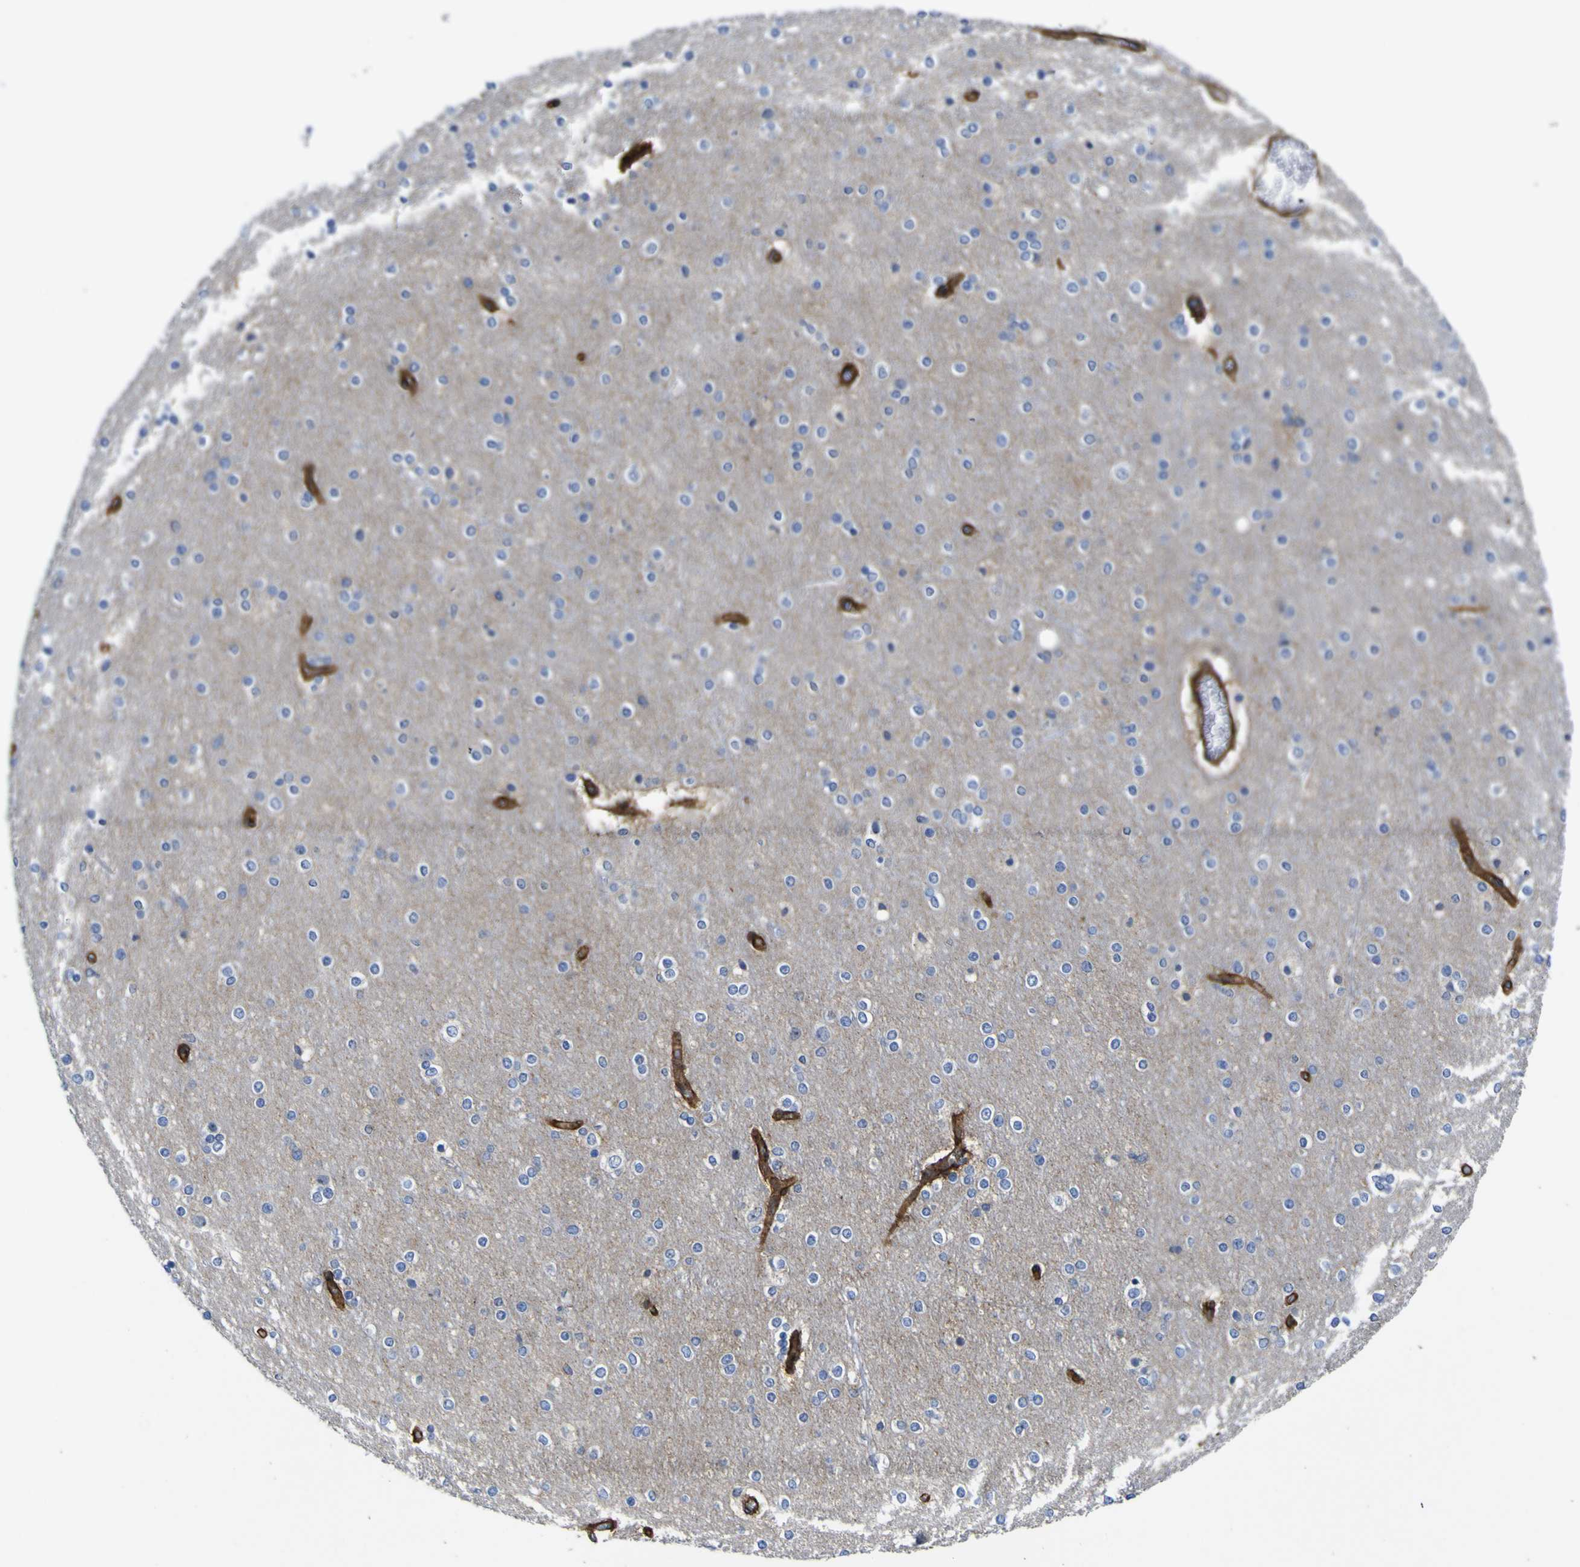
{"staining": {"intensity": "moderate", "quantity": ">75%", "location": "cytoplasmic/membranous"}, "tissue": "cerebral cortex", "cell_type": "Endothelial cells", "image_type": "normal", "snomed": [{"axis": "morphology", "description": "Normal tissue, NOS"}, {"axis": "topography", "description": "Cerebral cortex"}], "caption": "Protein analysis of benign cerebral cortex shows moderate cytoplasmic/membranous expression in approximately >75% of endothelial cells.", "gene": "CD151", "patient": {"sex": "female", "age": 54}}